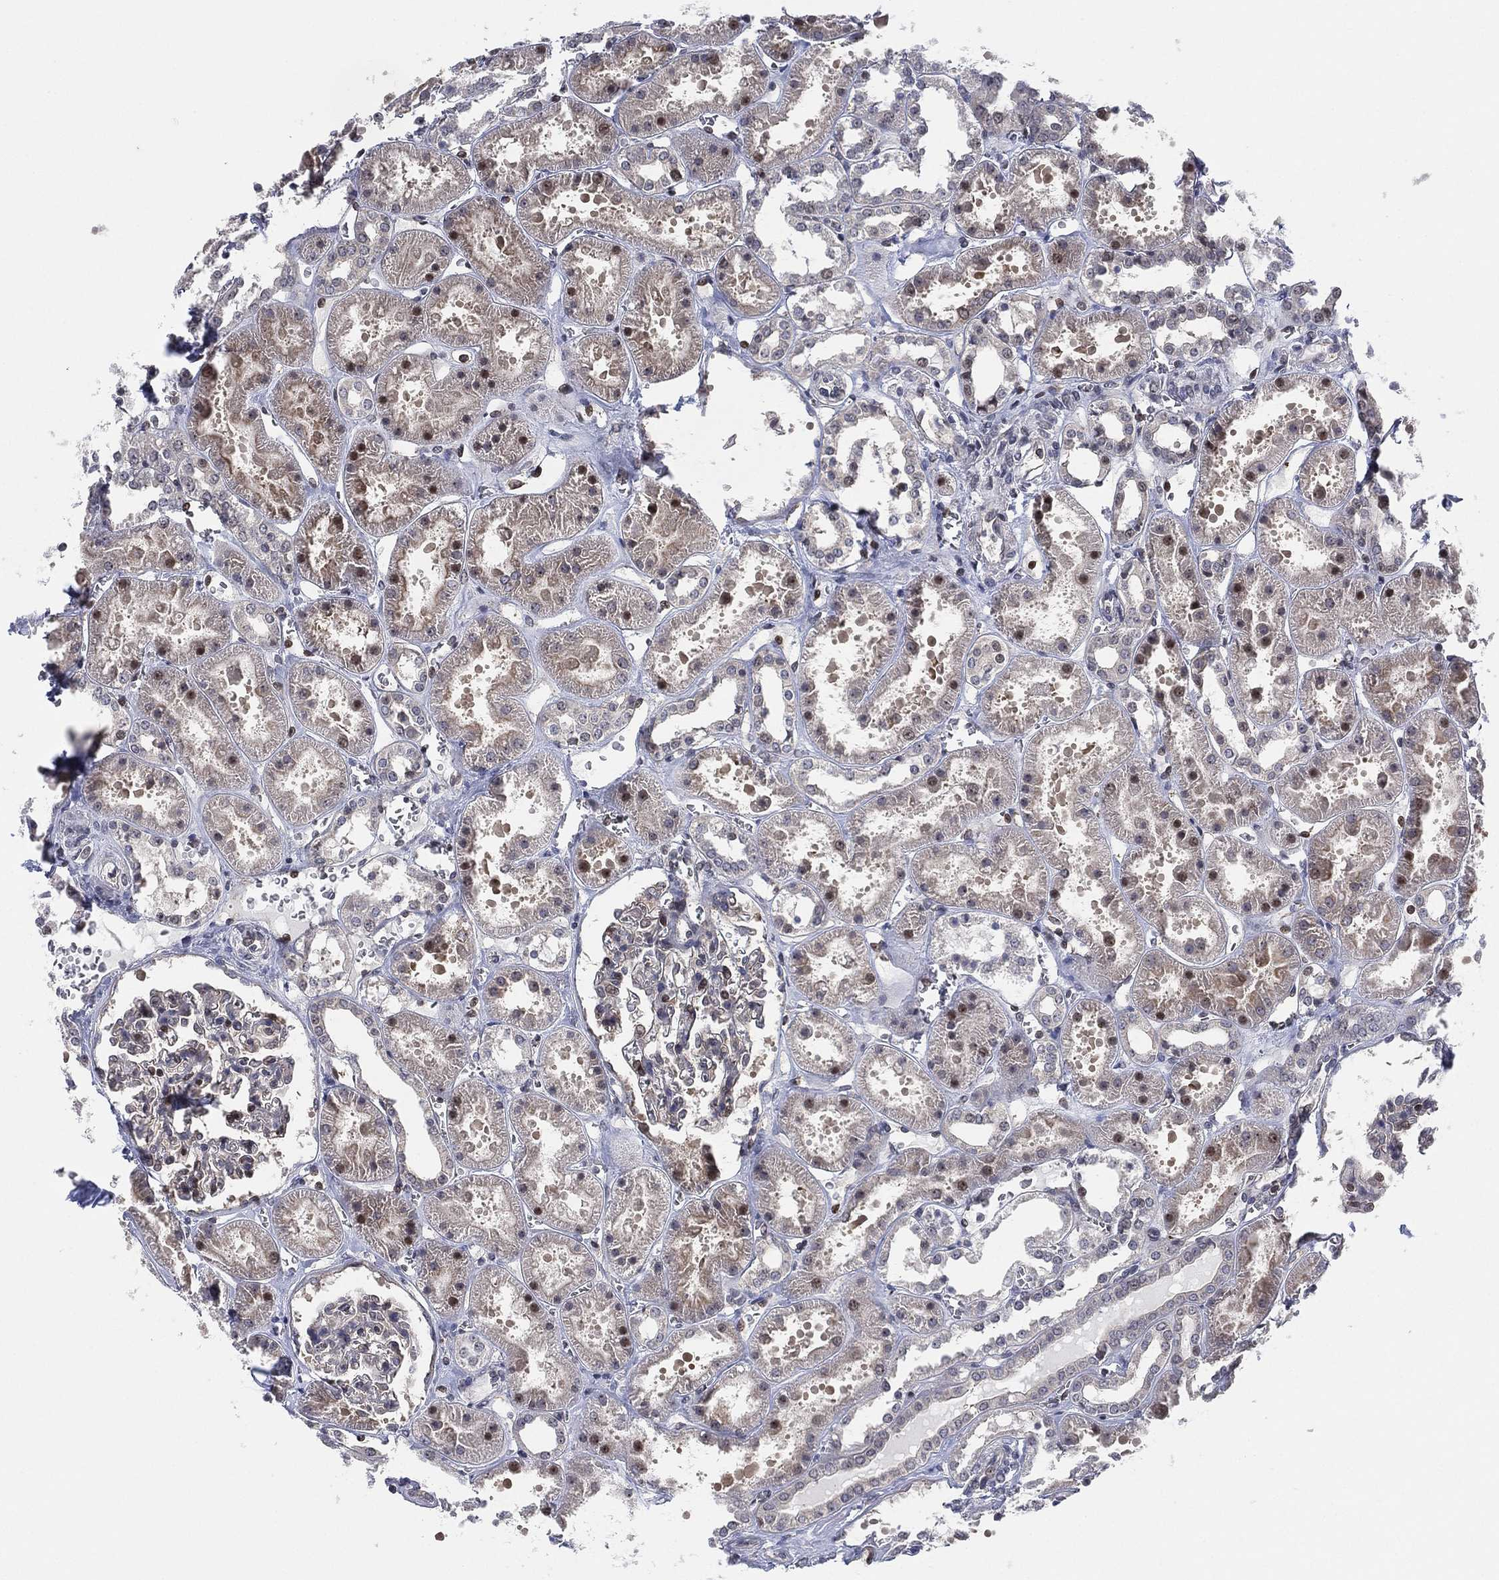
{"staining": {"intensity": "negative", "quantity": "none", "location": "none"}, "tissue": "kidney", "cell_type": "Cells in glomeruli", "image_type": "normal", "snomed": [{"axis": "morphology", "description": "Normal tissue, NOS"}, {"axis": "topography", "description": "Kidney"}], "caption": "Immunohistochemical staining of unremarkable kidney demonstrates no significant expression in cells in glomeruli.", "gene": "TMCO1", "patient": {"sex": "female", "age": 41}}